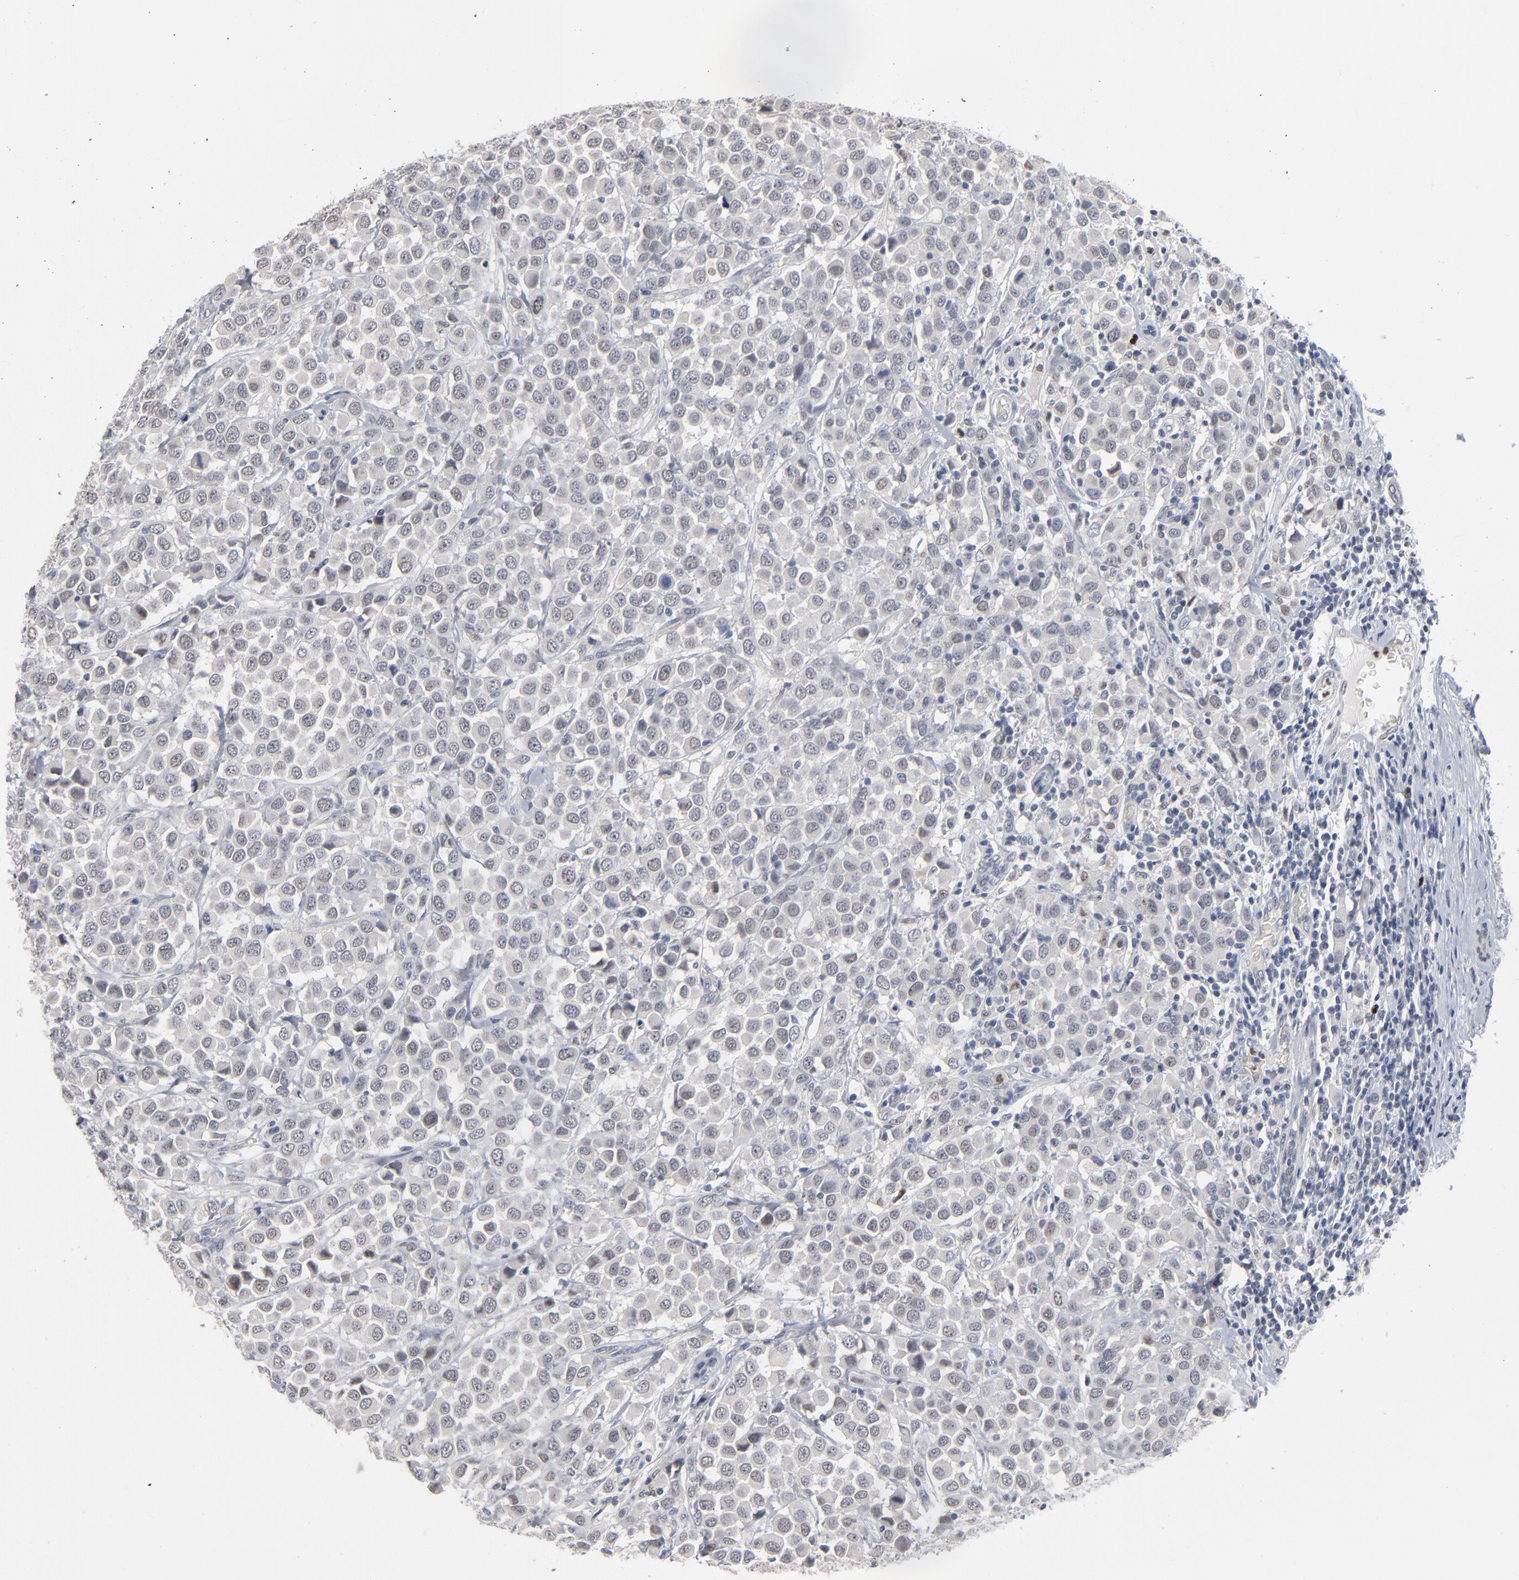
{"staining": {"intensity": "negative", "quantity": "none", "location": "none"}, "tissue": "breast cancer", "cell_type": "Tumor cells", "image_type": "cancer", "snomed": [{"axis": "morphology", "description": "Duct carcinoma"}, {"axis": "topography", "description": "Breast"}], "caption": "Immunohistochemistry of invasive ductal carcinoma (breast) demonstrates no positivity in tumor cells. Brightfield microscopy of immunohistochemistry stained with DAB (3,3'-diaminobenzidine) (brown) and hematoxylin (blue), captured at high magnification.", "gene": "FOXN2", "patient": {"sex": "female", "age": 61}}